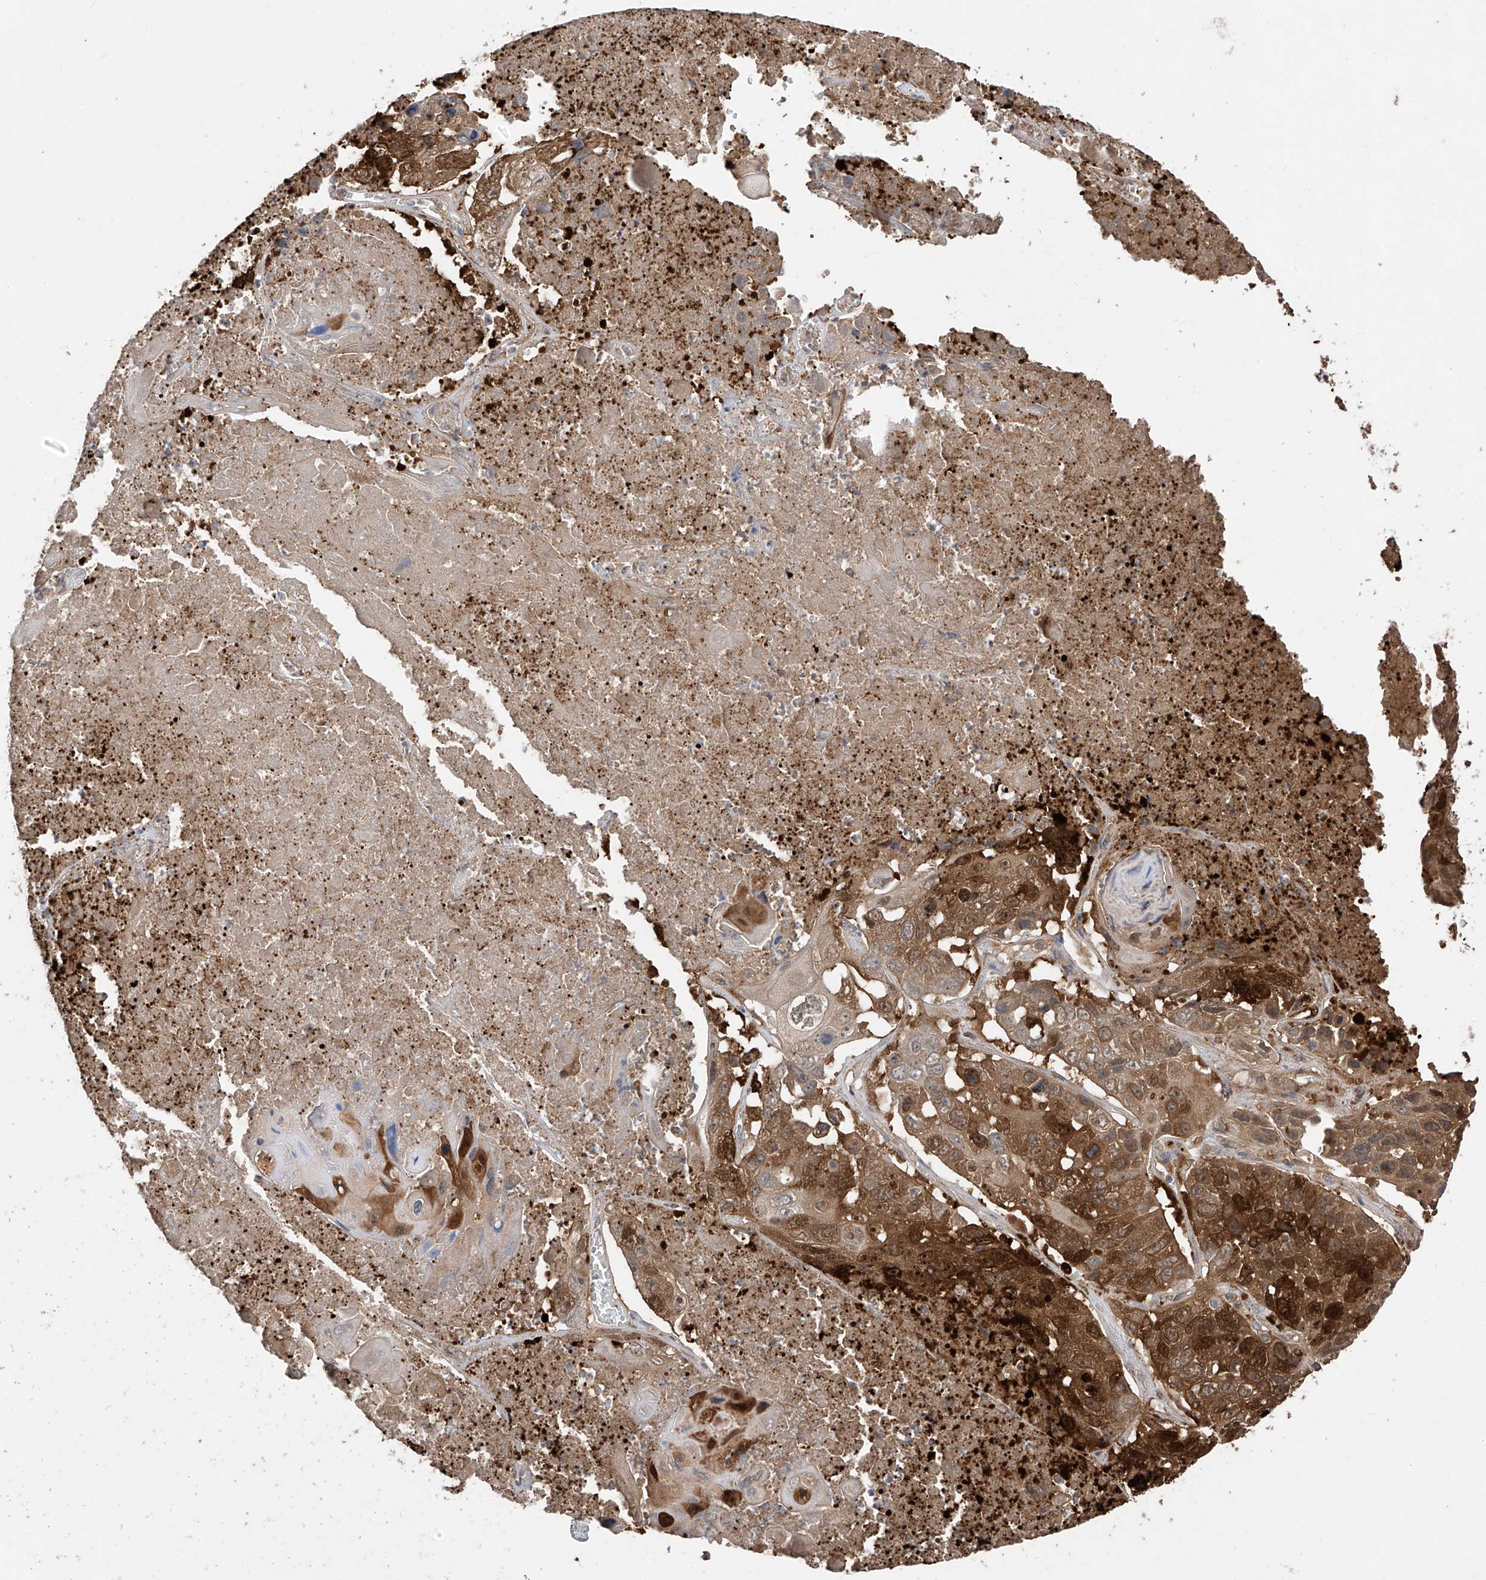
{"staining": {"intensity": "moderate", "quantity": ">75%", "location": "cytoplasmic/membranous"}, "tissue": "lung cancer", "cell_type": "Tumor cells", "image_type": "cancer", "snomed": [{"axis": "morphology", "description": "Squamous cell carcinoma, NOS"}, {"axis": "topography", "description": "Lung"}], "caption": "This micrograph demonstrates IHC staining of human lung squamous cell carcinoma, with medium moderate cytoplasmic/membranous positivity in about >75% of tumor cells.", "gene": "CACNA2D4", "patient": {"sex": "male", "age": 61}}